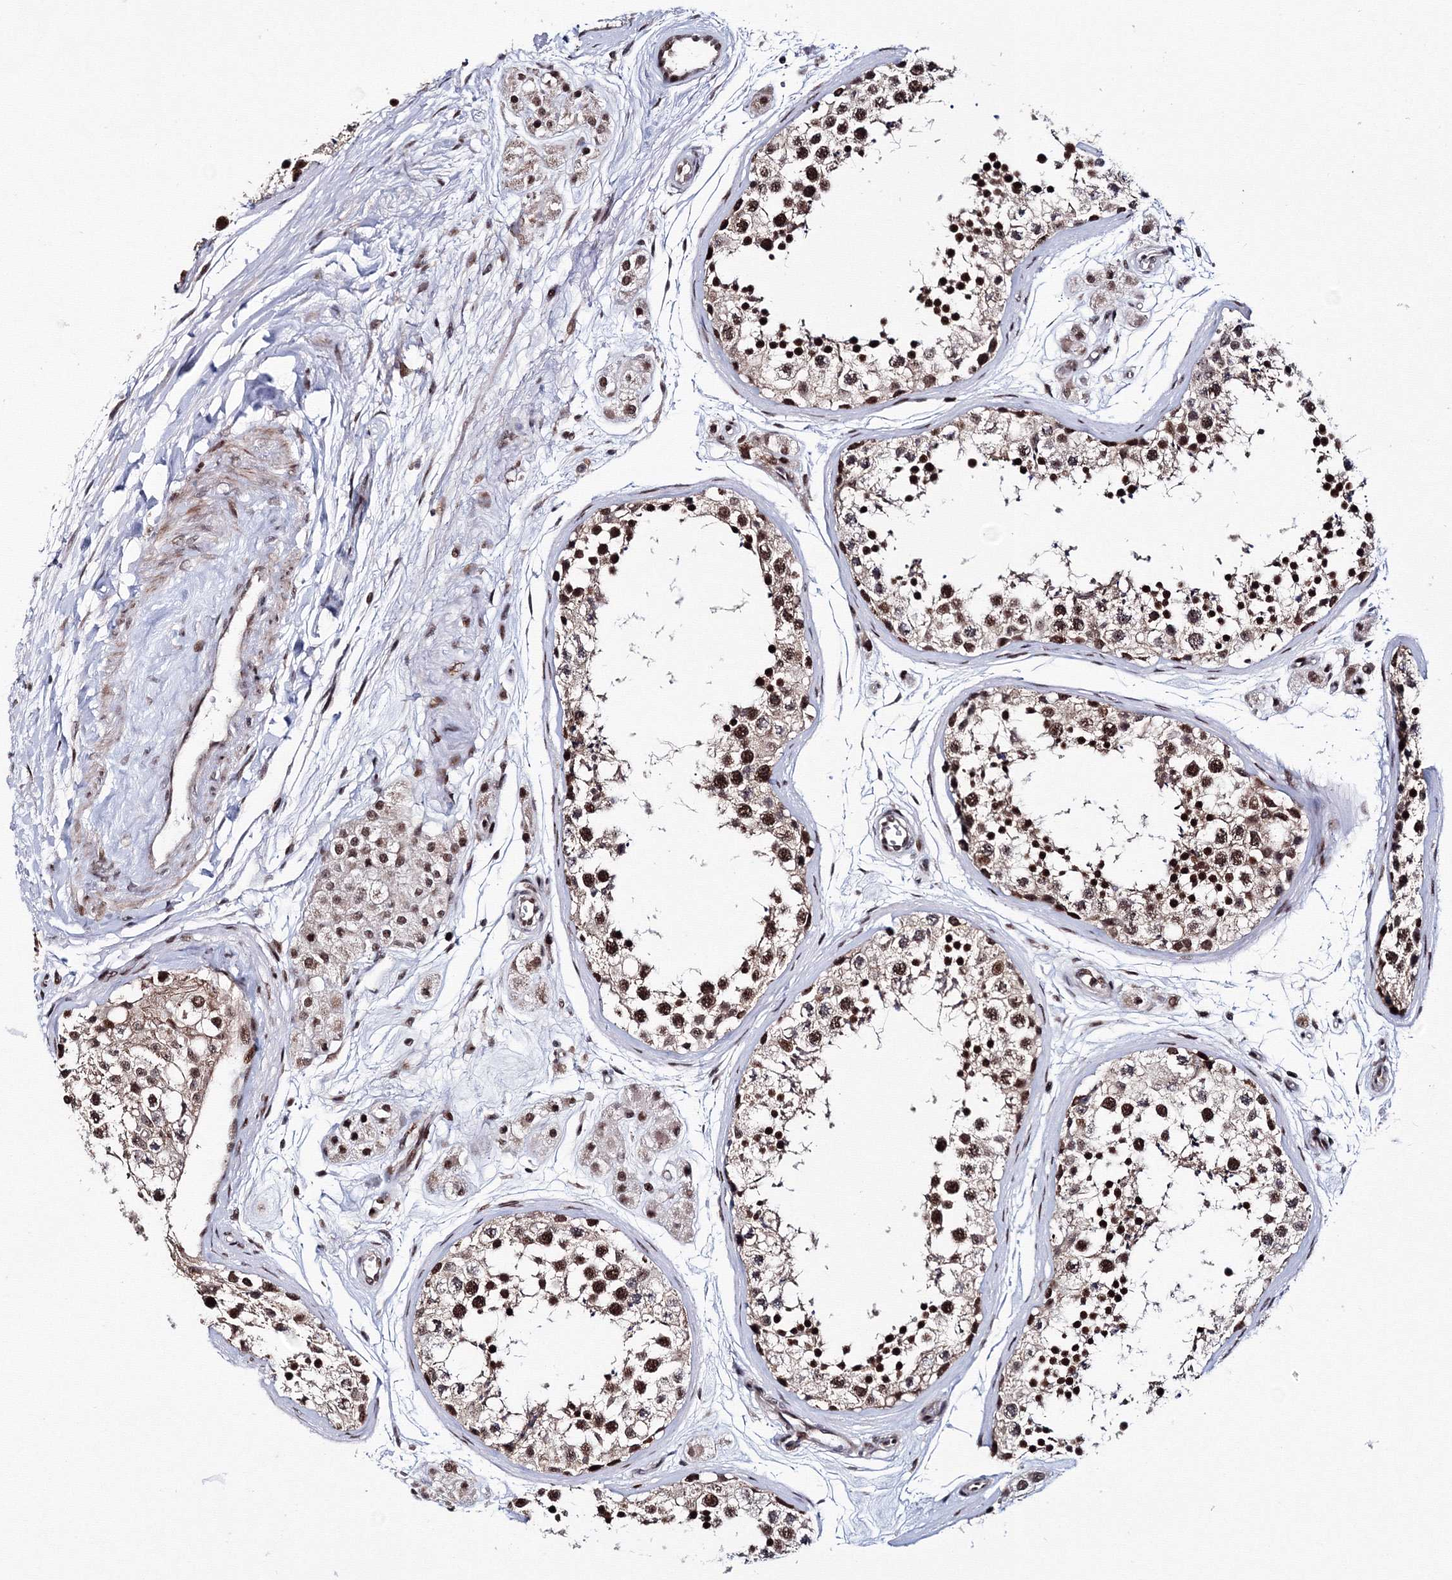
{"staining": {"intensity": "strong", "quantity": ">75%", "location": "nuclear"}, "tissue": "testis", "cell_type": "Cells in seminiferous ducts", "image_type": "normal", "snomed": [{"axis": "morphology", "description": "Normal tissue, NOS"}, {"axis": "topography", "description": "Testis"}], "caption": "Normal testis was stained to show a protein in brown. There is high levels of strong nuclear expression in about >75% of cells in seminiferous ducts.", "gene": "TATDN2", "patient": {"sex": "male", "age": 56}}